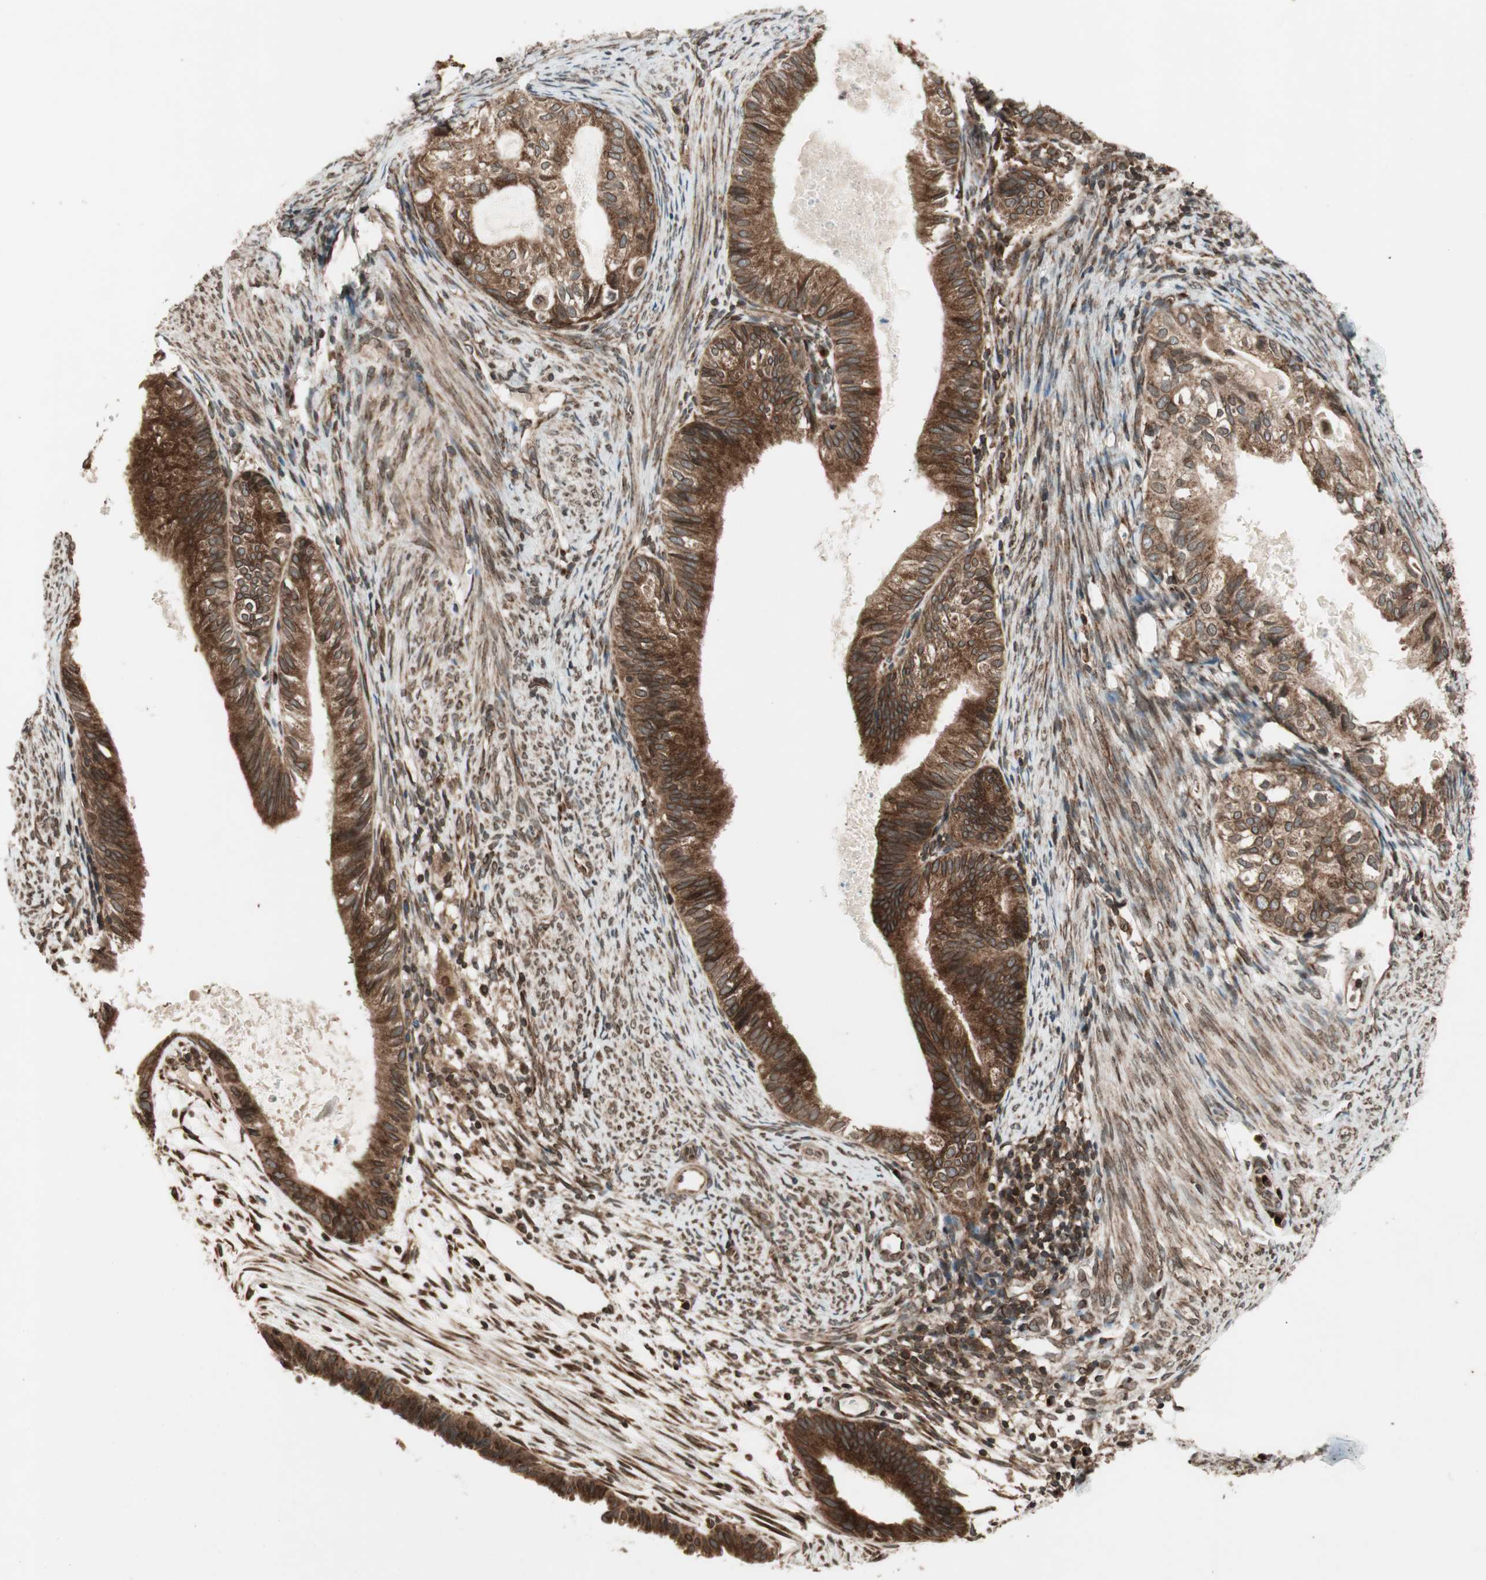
{"staining": {"intensity": "strong", "quantity": ">75%", "location": "cytoplasmic/membranous,nuclear"}, "tissue": "cervical cancer", "cell_type": "Tumor cells", "image_type": "cancer", "snomed": [{"axis": "morphology", "description": "Normal tissue, NOS"}, {"axis": "morphology", "description": "Adenocarcinoma, NOS"}, {"axis": "topography", "description": "Cervix"}, {"axis": "topography", "description": "Endometrium"}], "caption": "Tumor cells display high levels of strong cytoplasmic/membranous and nuclear staining in about >75% of cells in human cervical cancer (adenocarcinoma).", "gene": "NUP62", "patient": {"sex": "female", "age": 86}}